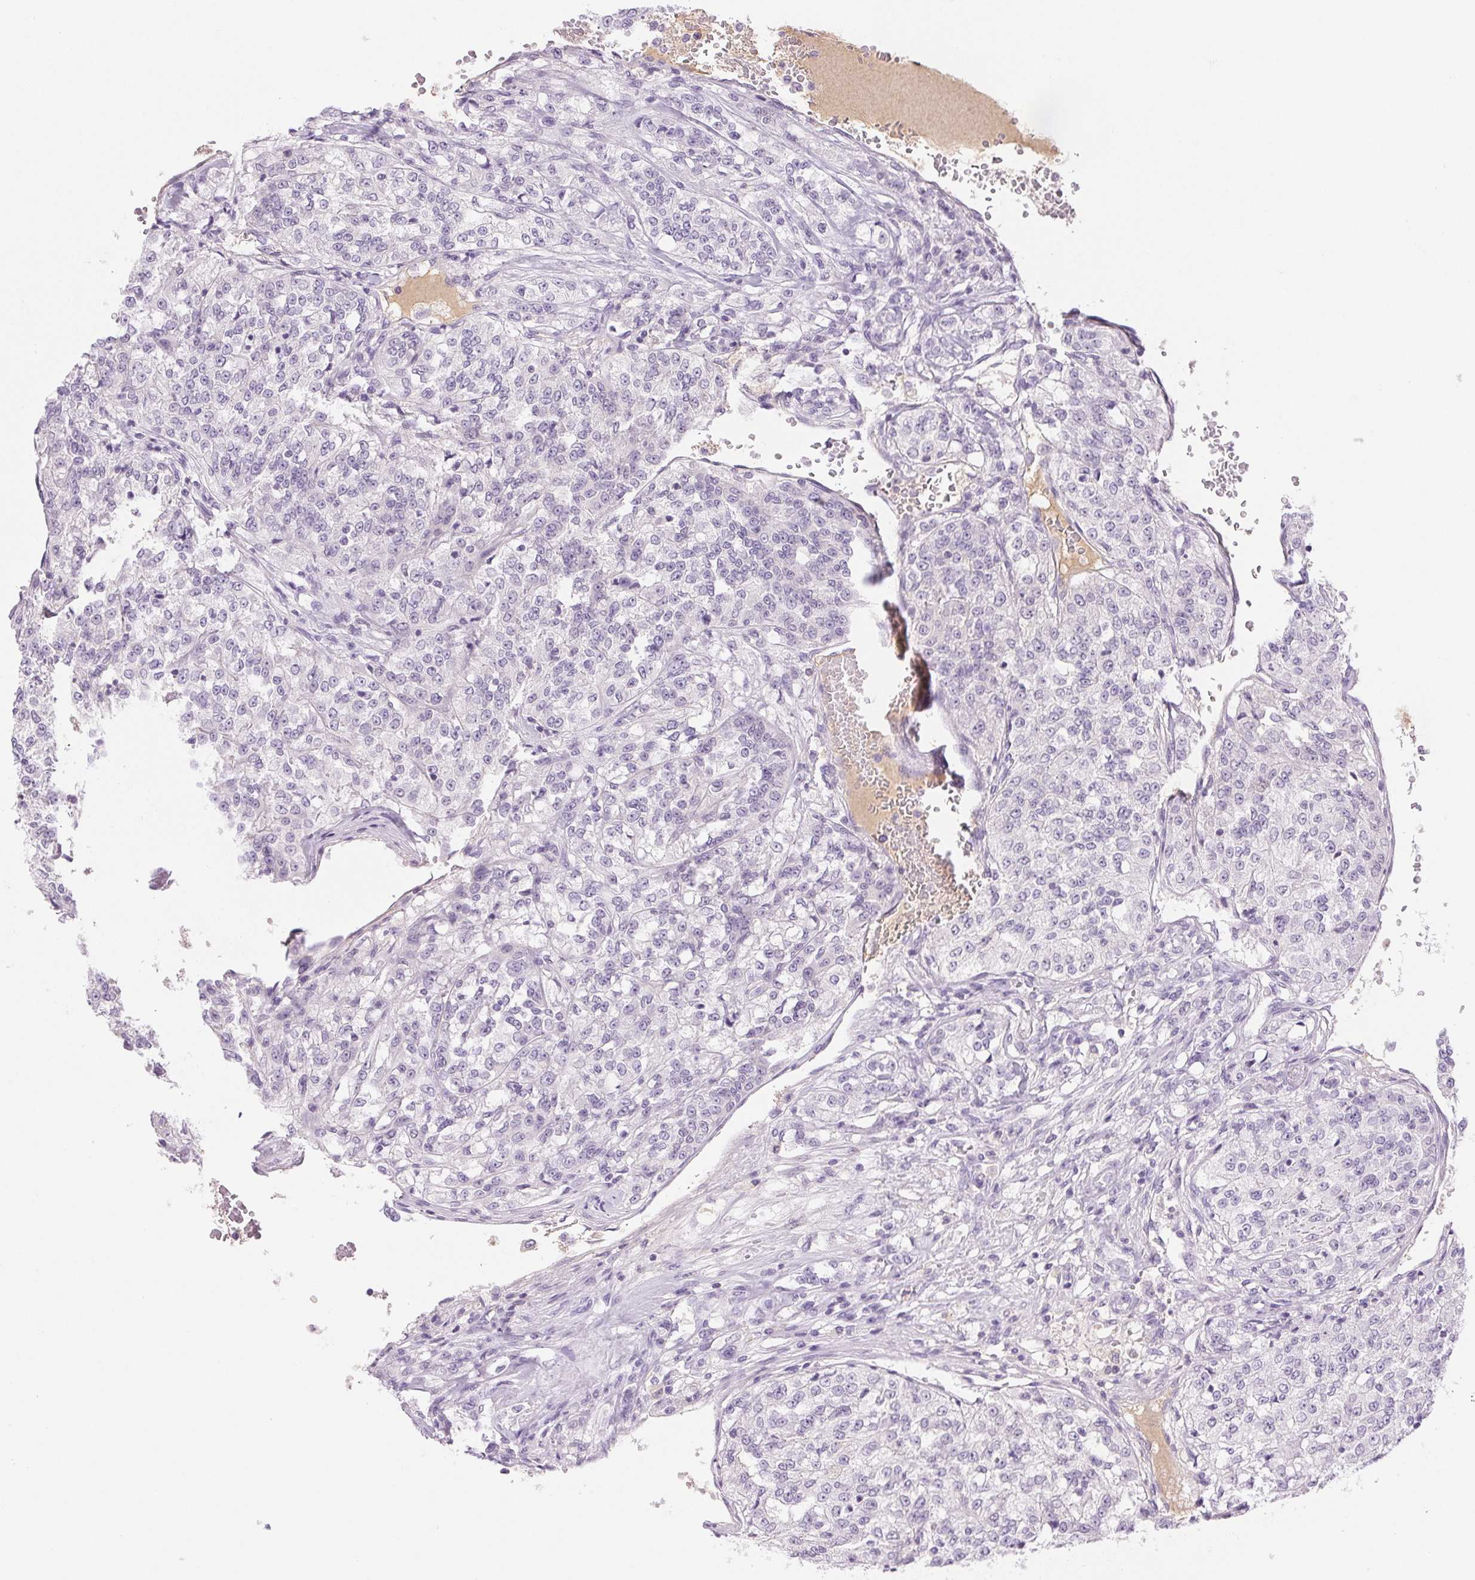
{"staining": {"intensity": "negative", "quantity": "none", "location": "none"}, "tissue": "renal cancer", "cell_type": "Tumor cells", "image_type": "cancer", "snomed": [{"axis": "morphology", "description": "Adenocarcinoma, NOS"}, {"axis": "topography", "description": "Kidney"}], "caption": "A high-resolution micrograph shows immunohistochemistry staining of renal cancer (adenocarcinoma), which reveals no significant positivity in tumor cells.", "gene": "IFIT1B", "patient": {"sex": "female", "age": 63}}